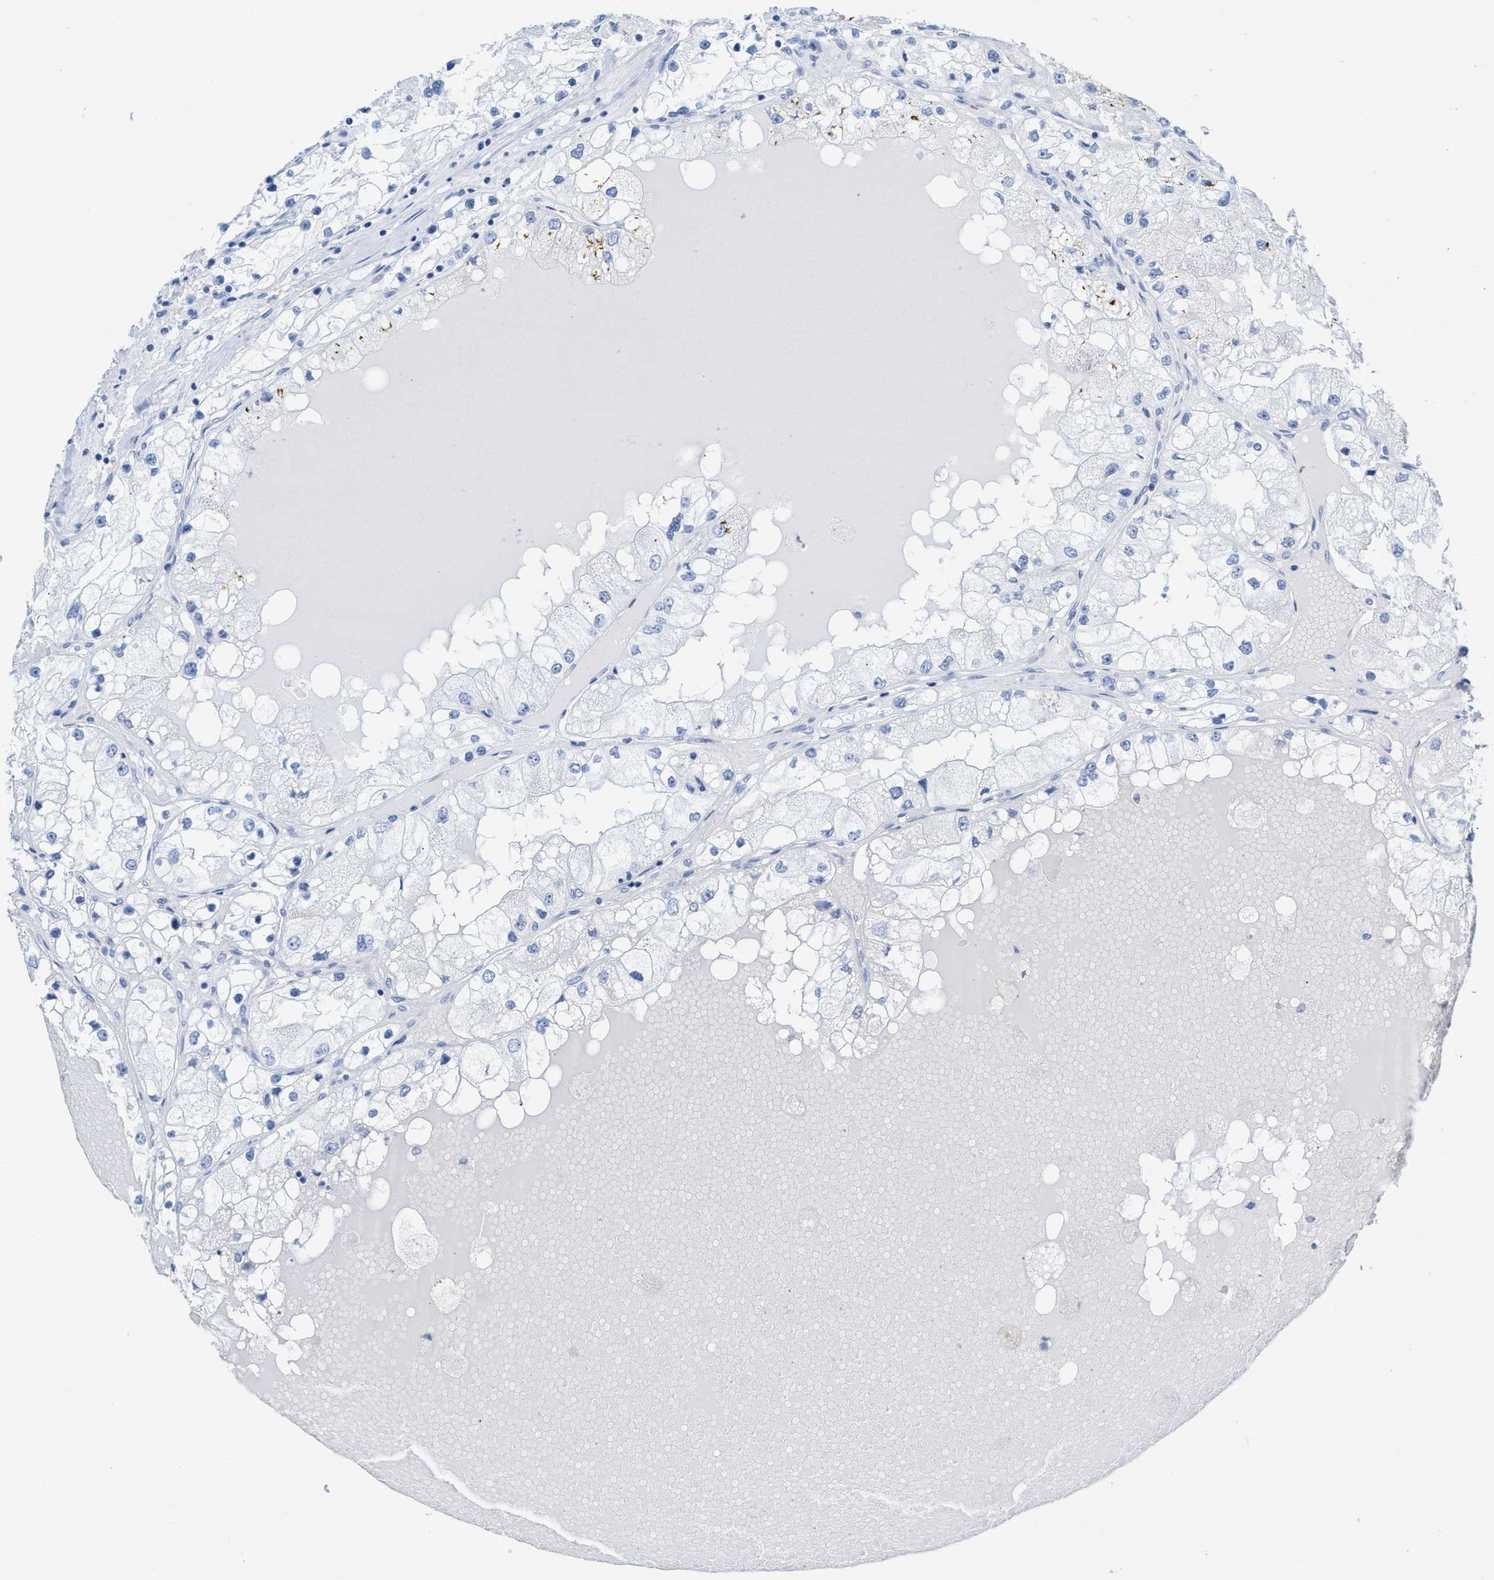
{"staining": {"intensity": "negative", "quantity": "none", "location": "none"}, "tissue": "renal cancer", "cell_type": "Tumor cells", "image_type": "cancer", "snomed": [{"axis": "morphology", "description": "Adenocarcinoma, NOS"}, {"axis": "topography", "description": "Kidney"}], "caption": "This is an immunohistochemistry (IHC) histopathology image of renal cancer (adenocarcinoma). There is no expression in tumor cells.", "gene": "CPA1", "patient": {"sex": "male", "age": 68}}